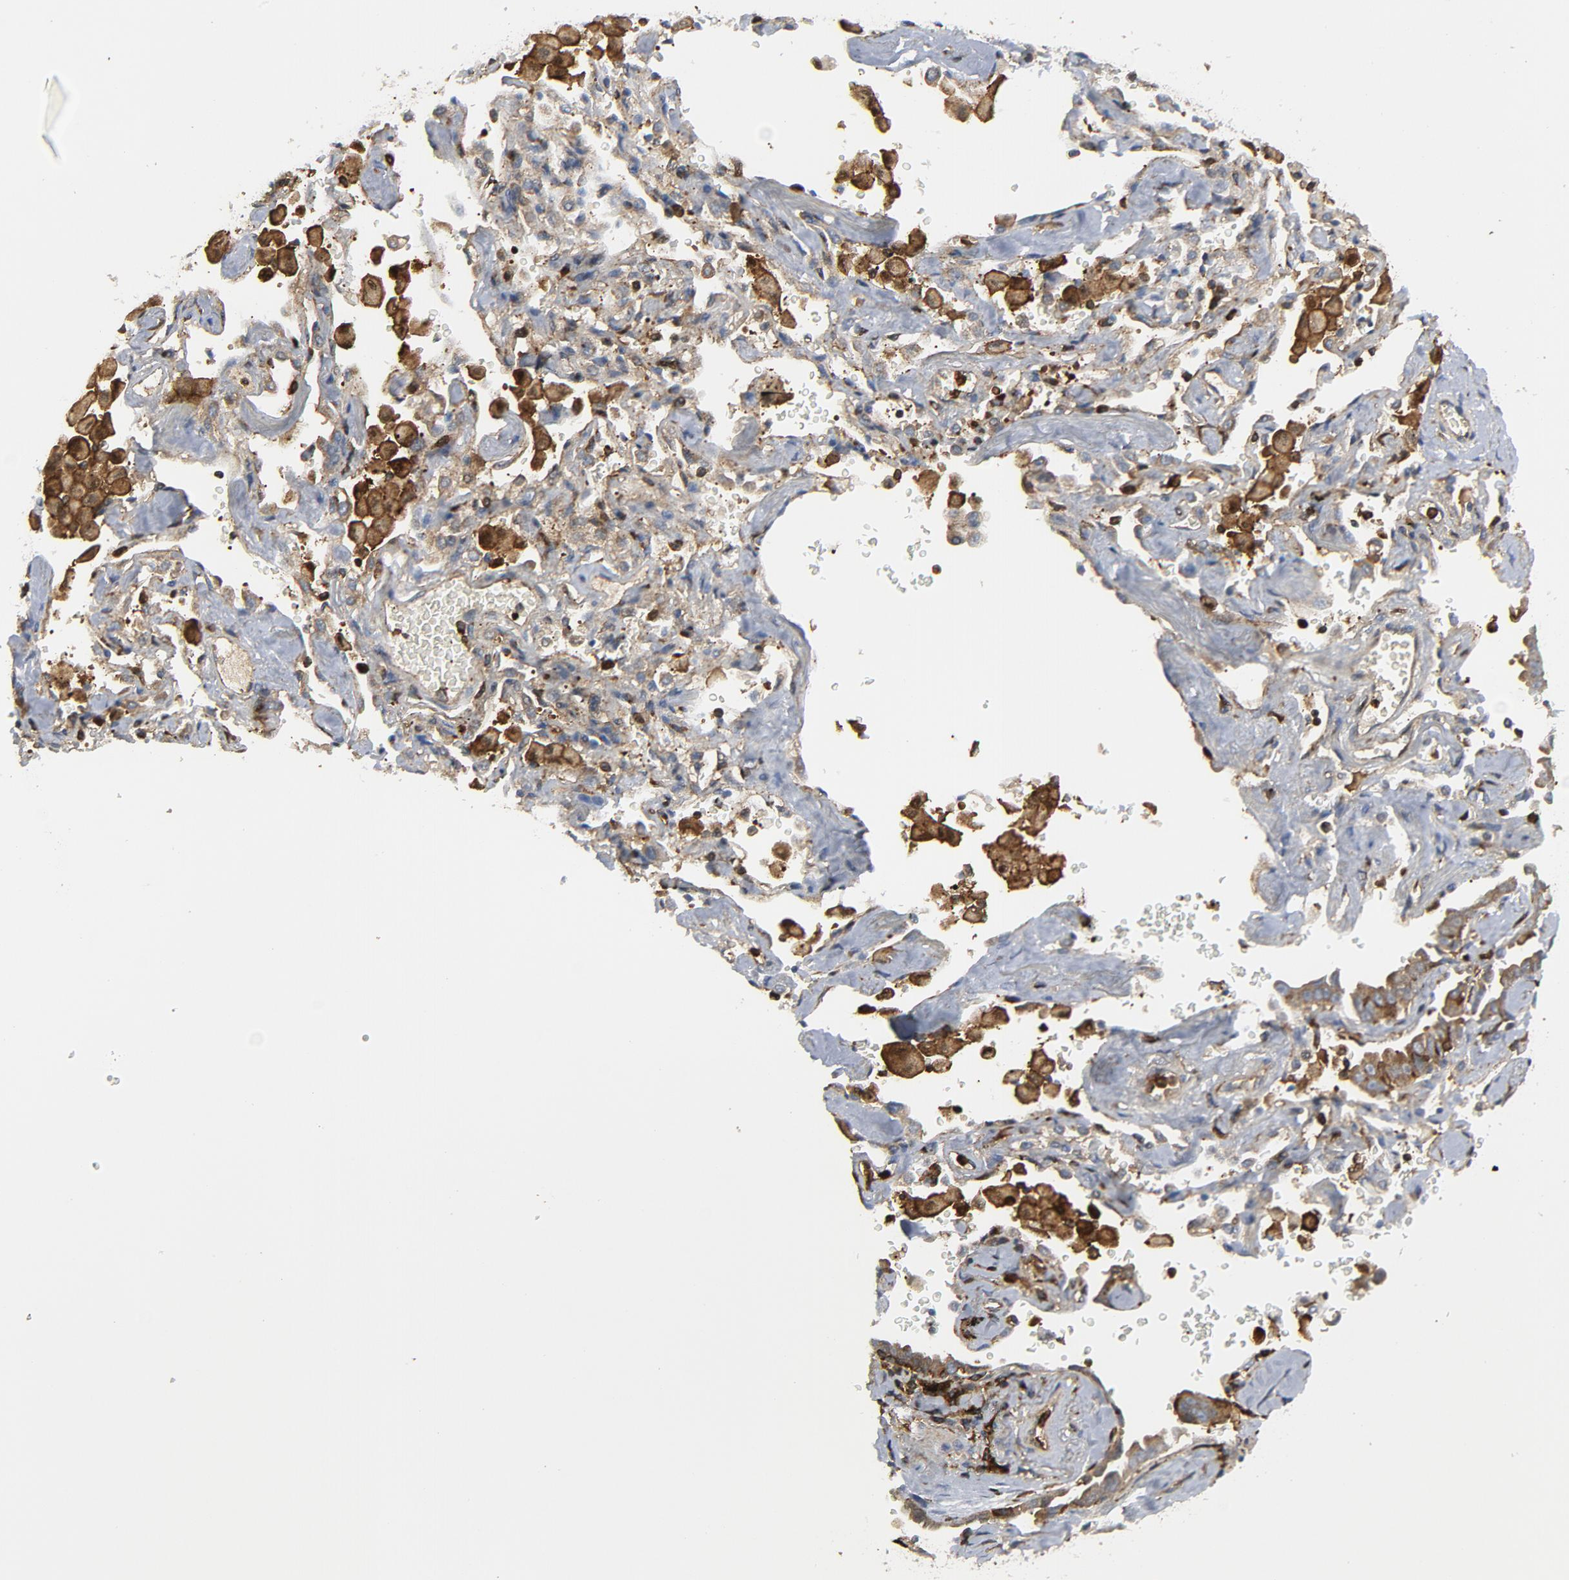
{"staining": {"intensity": "moderate", "quantity": ">75%", "location": "cytoplasmic/membranous"}, "tissue": "lung cancer", "cell_type": "Tumor cells", "image_type": "cancer", "snomed": [{"axis": "morphology", "description": "Adenocarcinoma, NOS"}, {"axis": "topography", "description": "Lung"}], "caption": "Immunohistochemical staining of human adenocarcinoma (lung) reveals medium levels of moderate cytoplasmic/membranous protein staining in about >75% of tumor cells. (Brightfield microscopy of DAB IHC at high magnification).", "gene": "YES1", "patient": {"sex": "female", "age": 64}}